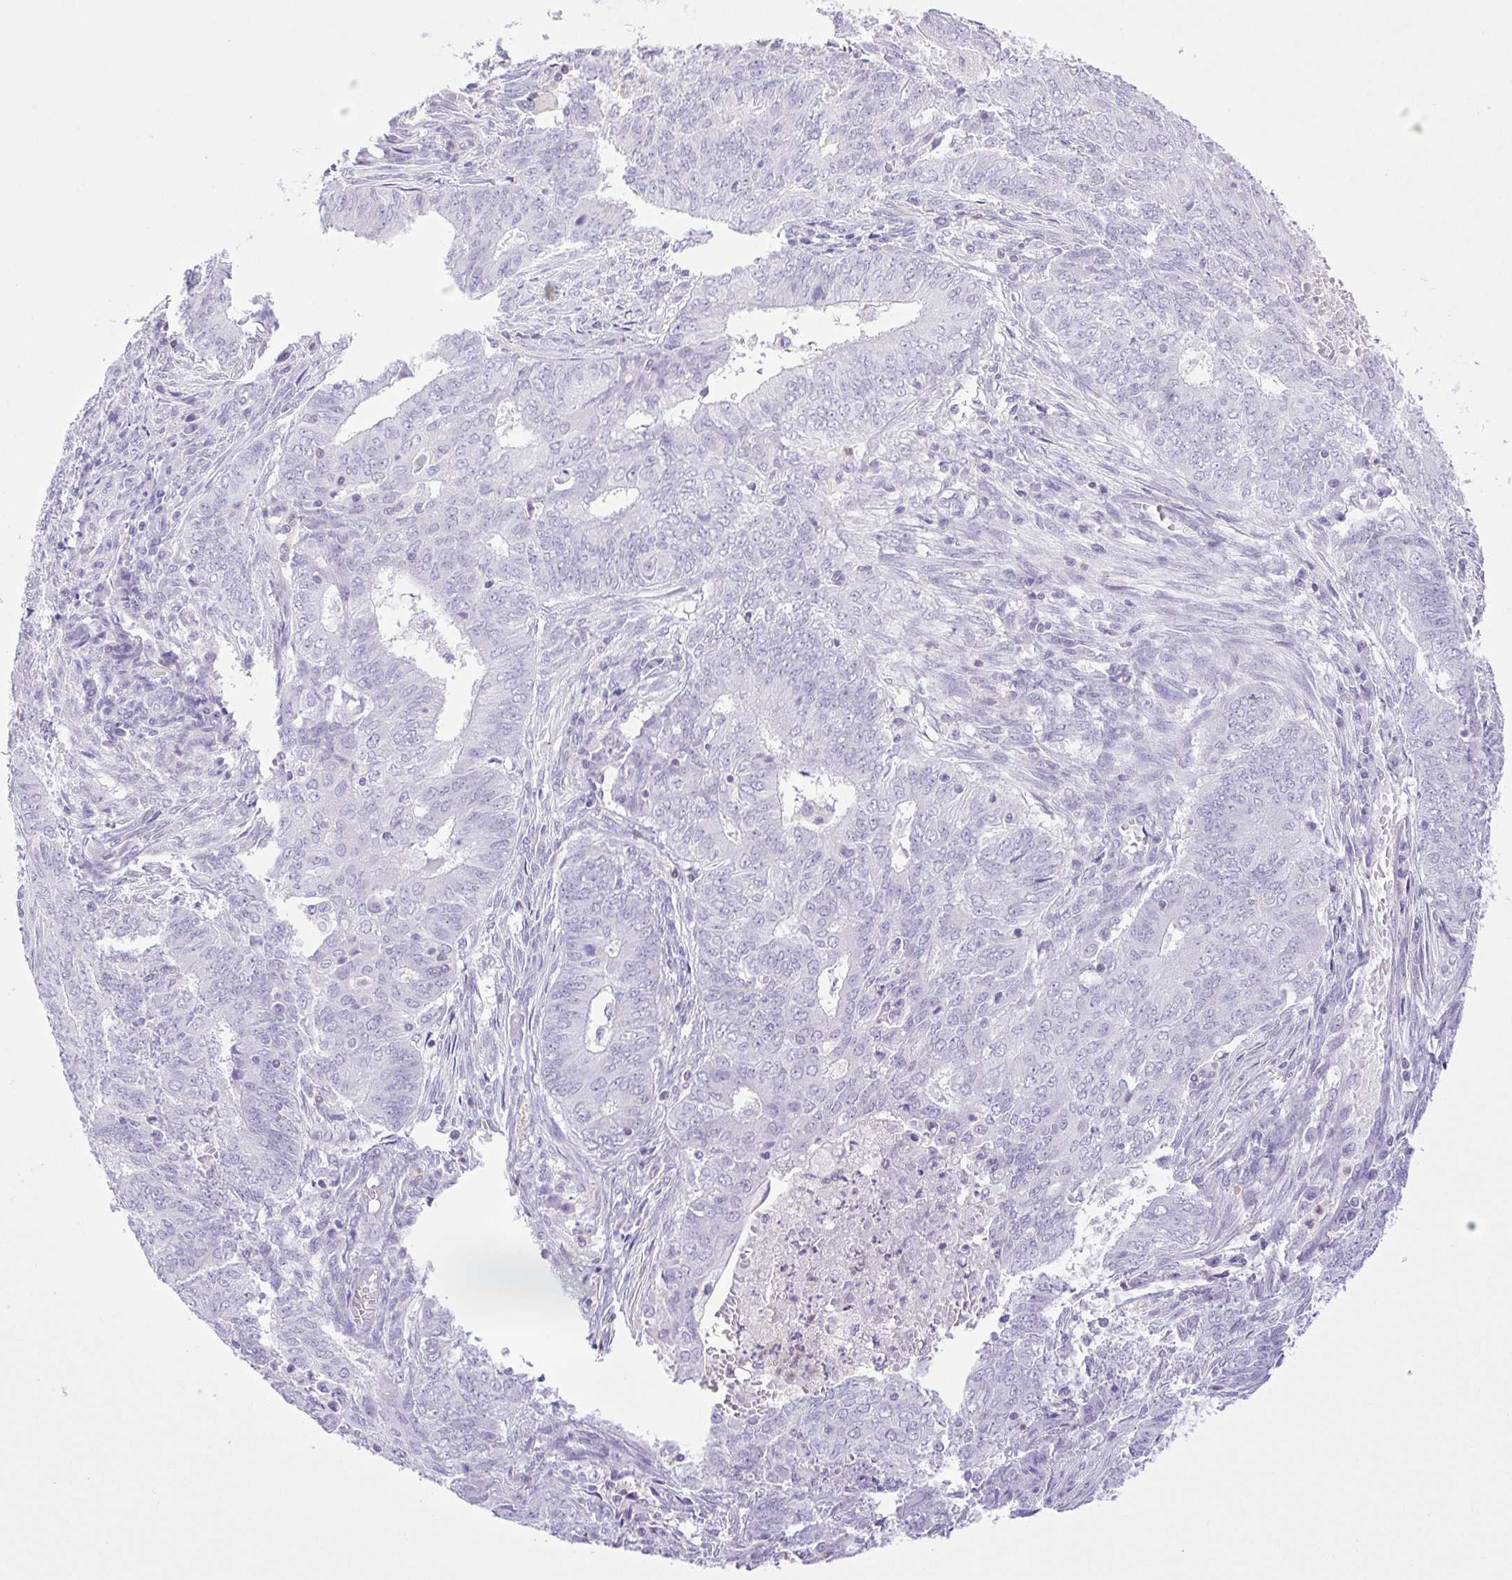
{"staining": {"intensity": "negative", "quantity": "none", "location": "none"}, "tissue": "endometrial cancer", "cell_type": "Tumor cells", "image_type": "cancer", "snomed": [{"axis": "morphology", "description": "Adenocarcinoma, NOS"}, {"axis": "topography", "description": "Endometrium"}], "caption": "Immunohistochemical staining of human endometrial cancer reveals no significant staining in tumor cells.", "gene": "SYNPR", "patient": {"sex": "female", "age": 62}}